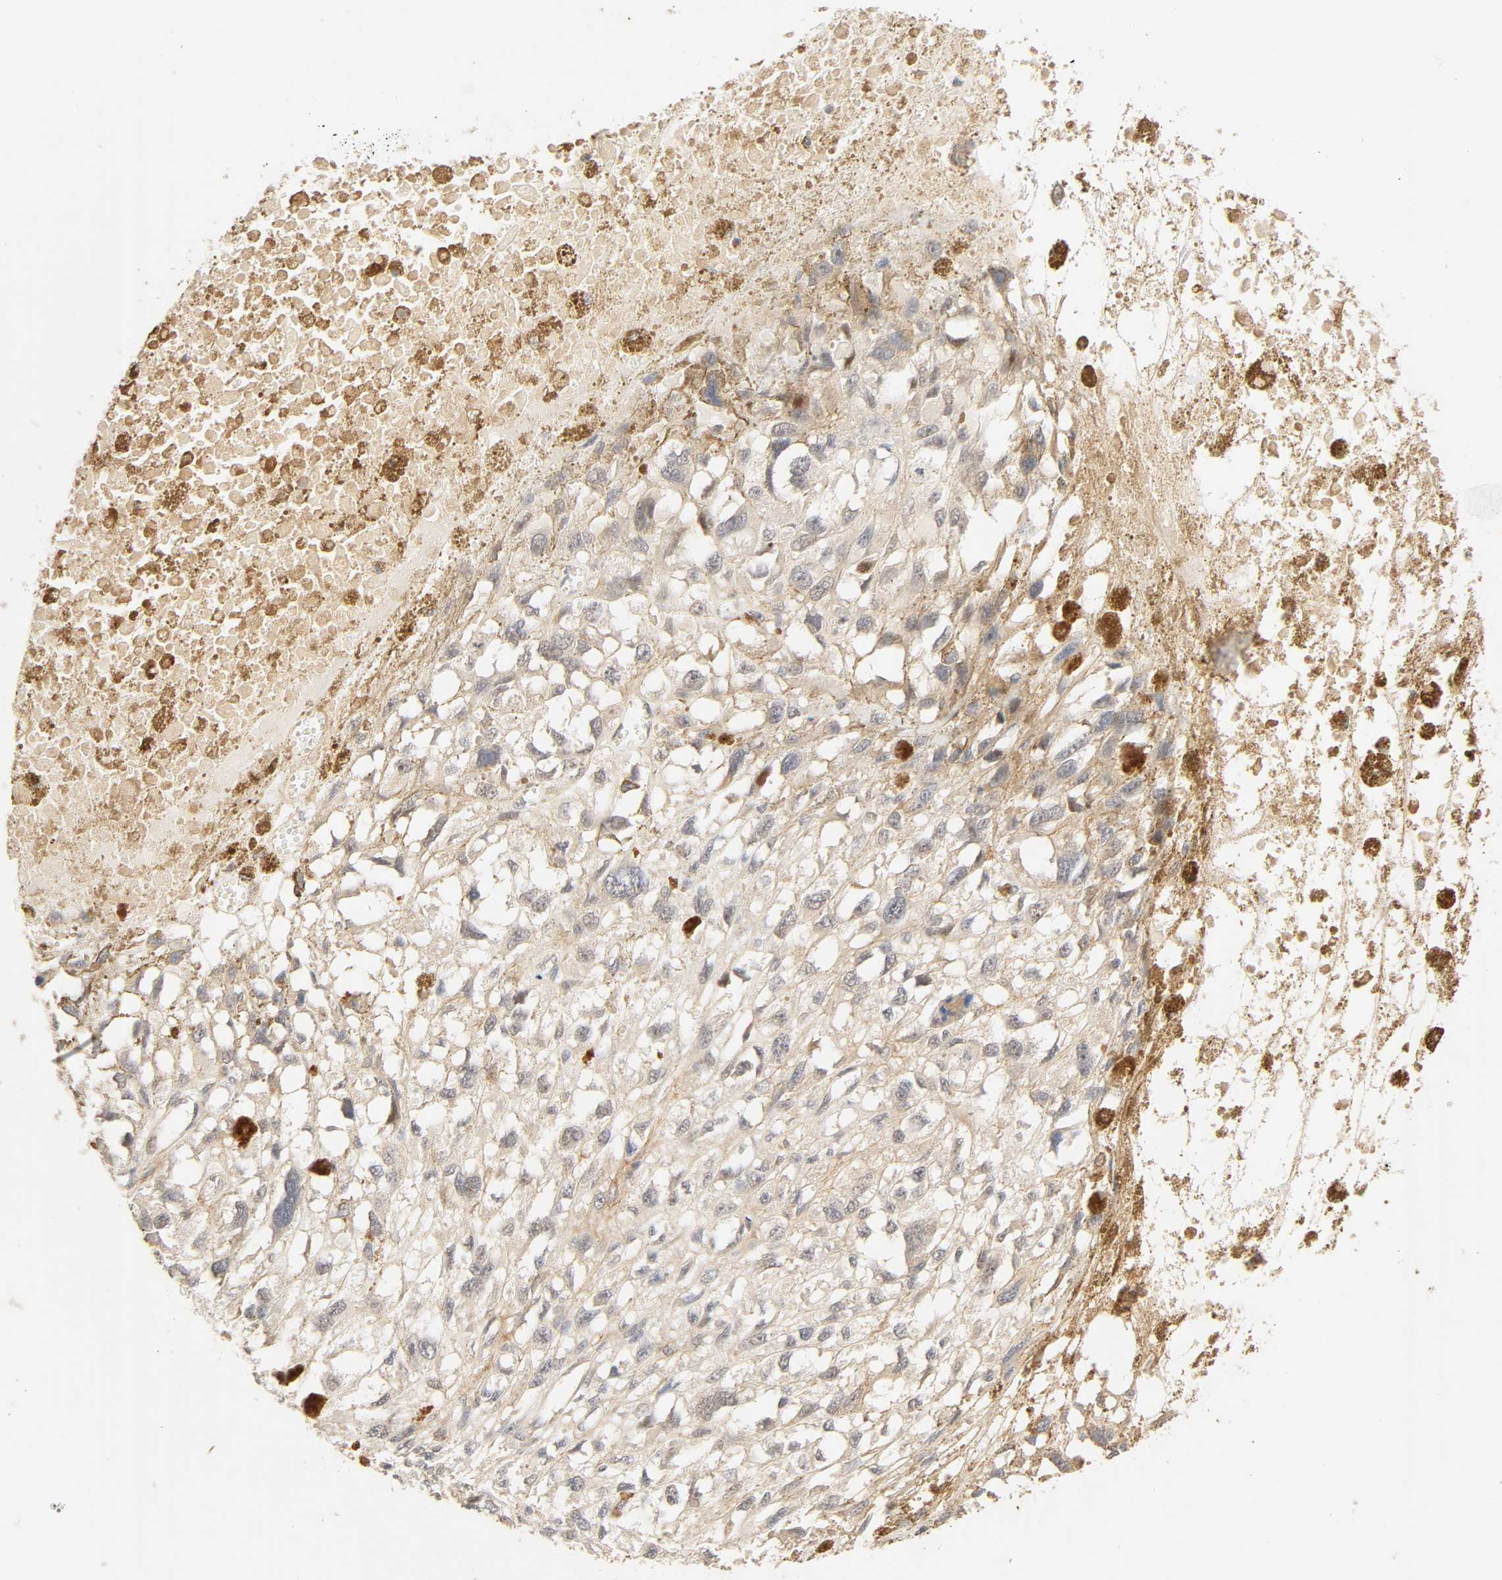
{"staining": {"intensity": "weak", "quantity": "<25%", "location": "cytoplasmic/membranous"}, "tissue": "melanoma", "cell_type": "Tumor cells", "image_type": "cancer", "snomed": [{"axis": "morphology", "description": "Malignant melanoma, Metastatic site"}, {"axis": "topography", "description": "Lymph node"}], "caption": "IHC micrograph of neoplastic tissue: malignant melanoma (metastatic site) stained with DAB shows no significant protein expression in tumor cells.", "gene": "CACNA1G", "patient": {"sex": "male", "age": 59}}